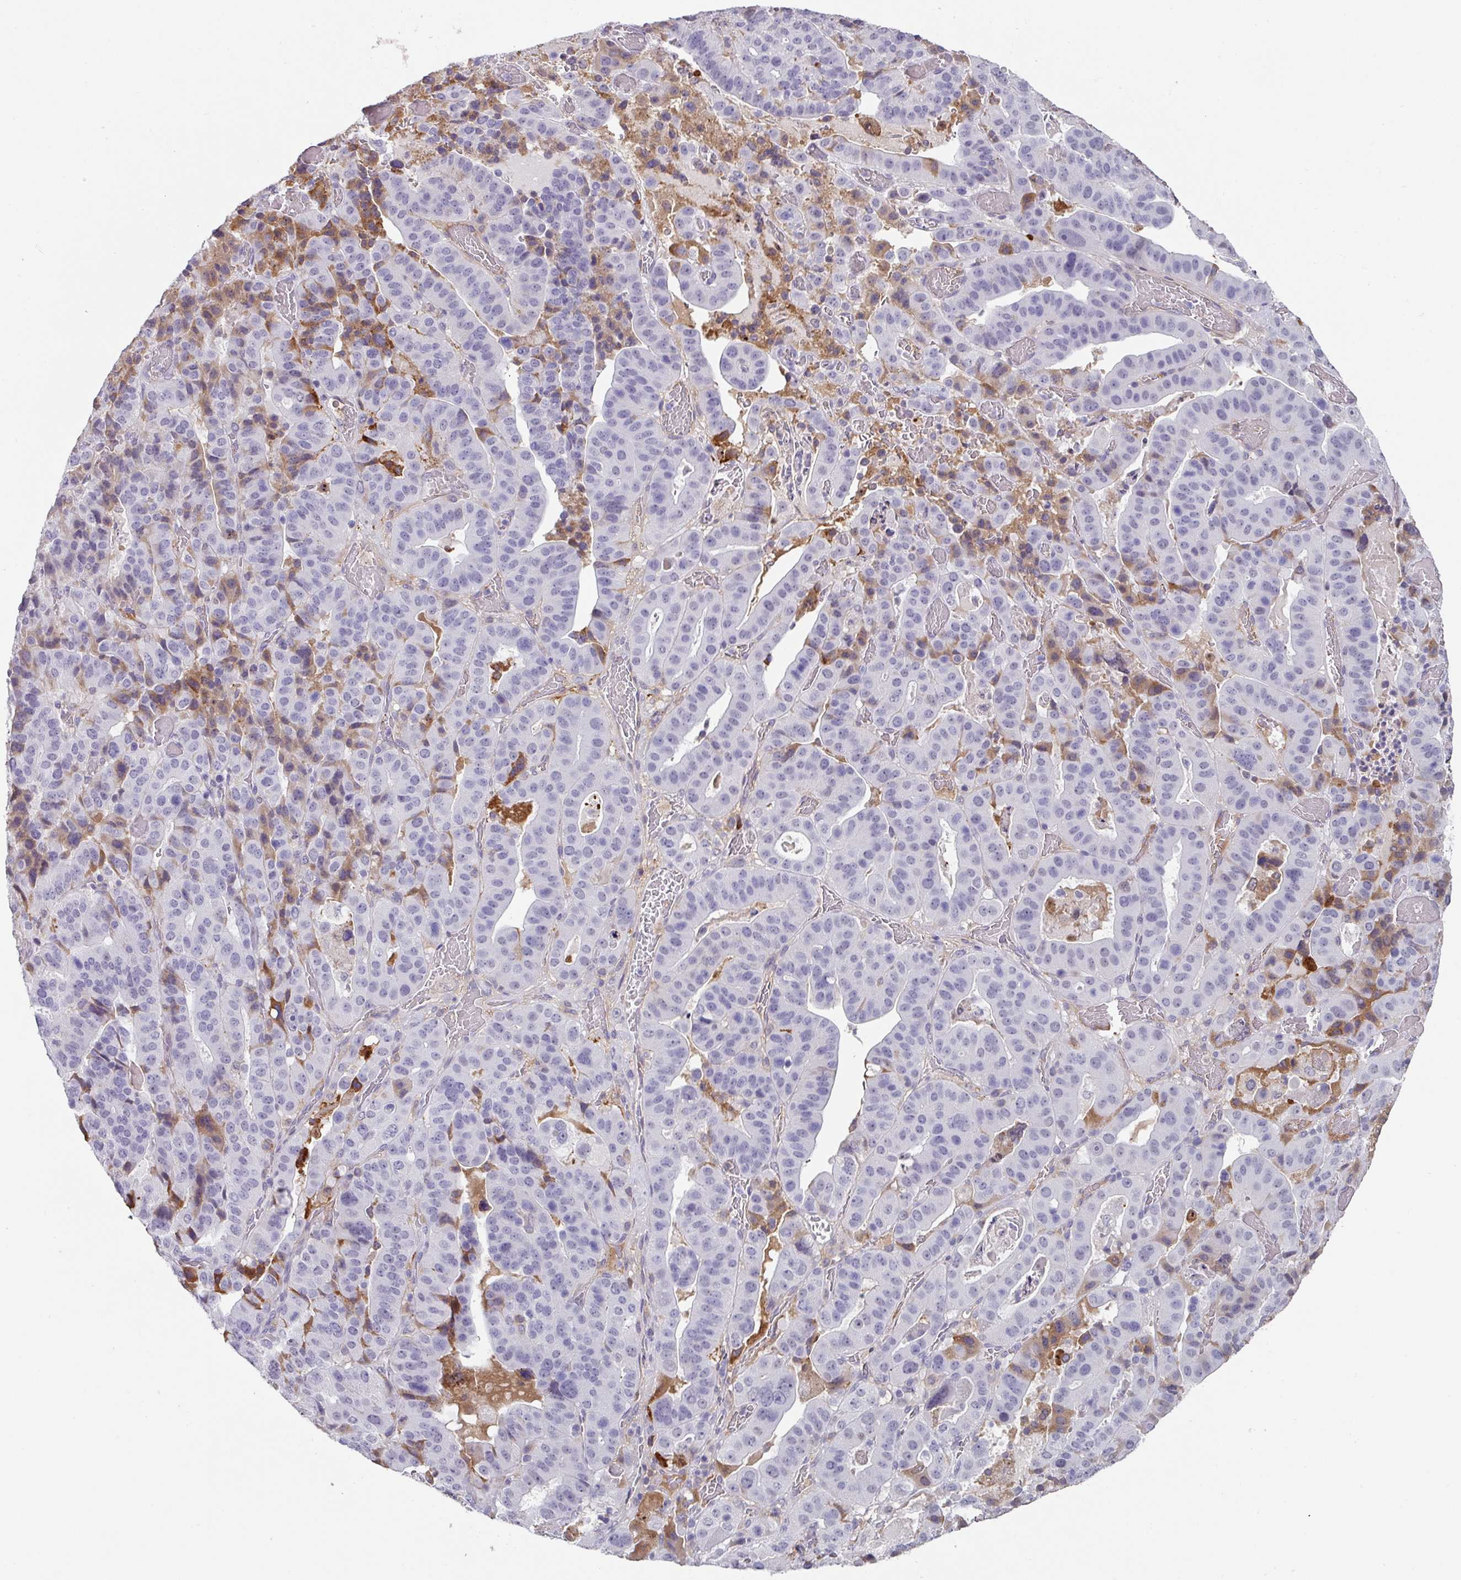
{"staining": {"intensity": "negative", "quantity": "none", "location": "none"}, "tissue": "stomach cancer", "cell_type": "Tumor cells", "image_type": "cancer", "snomed": [{"axis": "morphology", "description": "Adenocarcinoma, NOS"}, {"axis": "topography", "description": "Stomach"}], "caption": "DAB (3,3'-diaminobenzidine) immunohistochemical staining of human adenocarcinoma (stomach) reveals no significant staining in tumor cells. (Stains: DAB (3,3'-diaminobenzidine) IHC with hematoxylin counter stain, Microscopy: brightfield microscopy at high magnification).", "gene": "C1QB", "patient": {"sex": "male", "age": 48}}